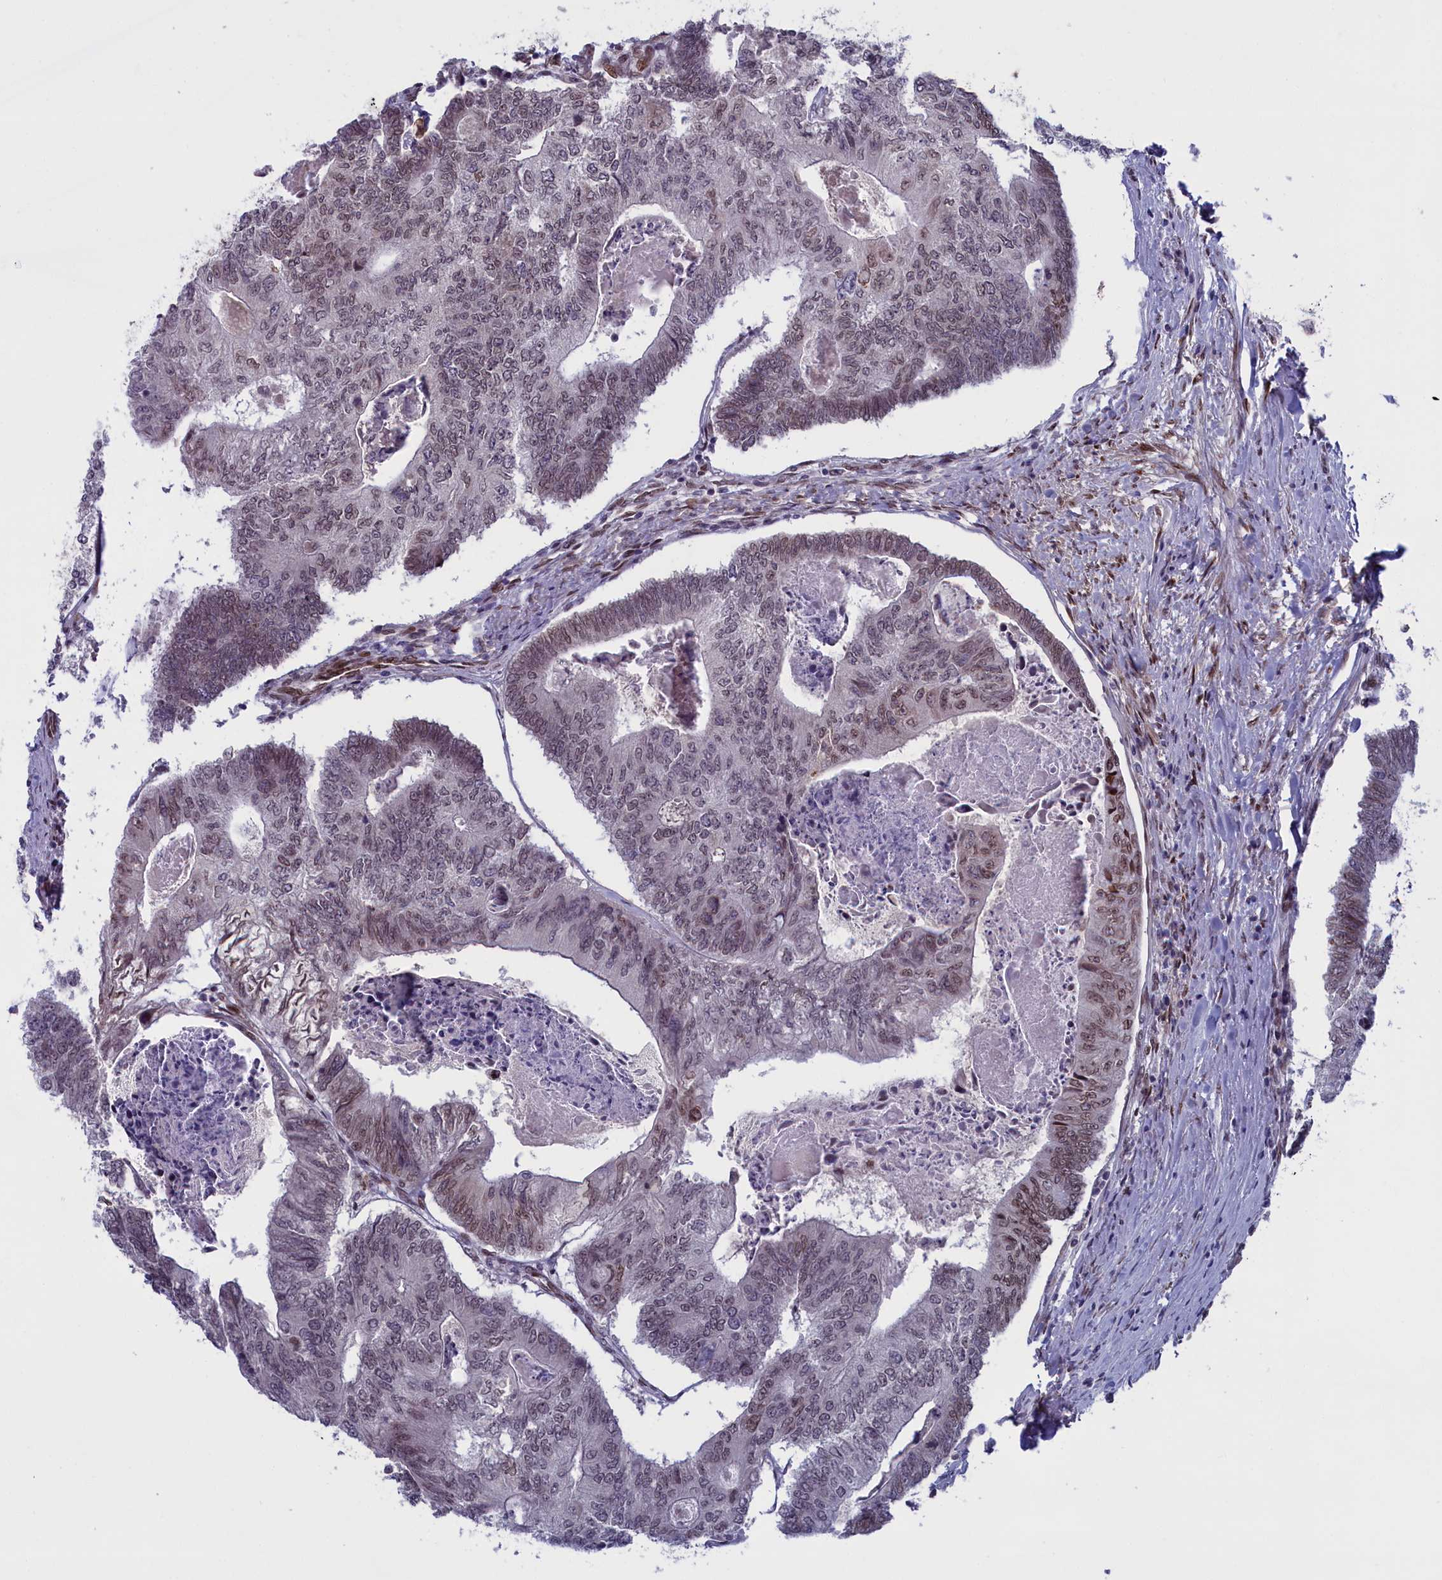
{"staining": {"intensity": "weak", "quantity": "25%-75%", "location": "nuclear"}, "tissue": "colorectal cancer", "cell_type": "Tumor cells", "image_type": "cancer", "snomed": [{"axis": "morphology", "description": "Adenocarcinoma, NOS"}, {"axis": "topography", "description": "Colon"}], "caption": "Brown immunohistochemical staining in human colorectal cancer (adenocarcinoma) demonstrates weak nuclear positivity in approximately 25%-75% of tumor cells.", "gene": "GPSM1", "patient": {"sex": "female", "age": 67}}